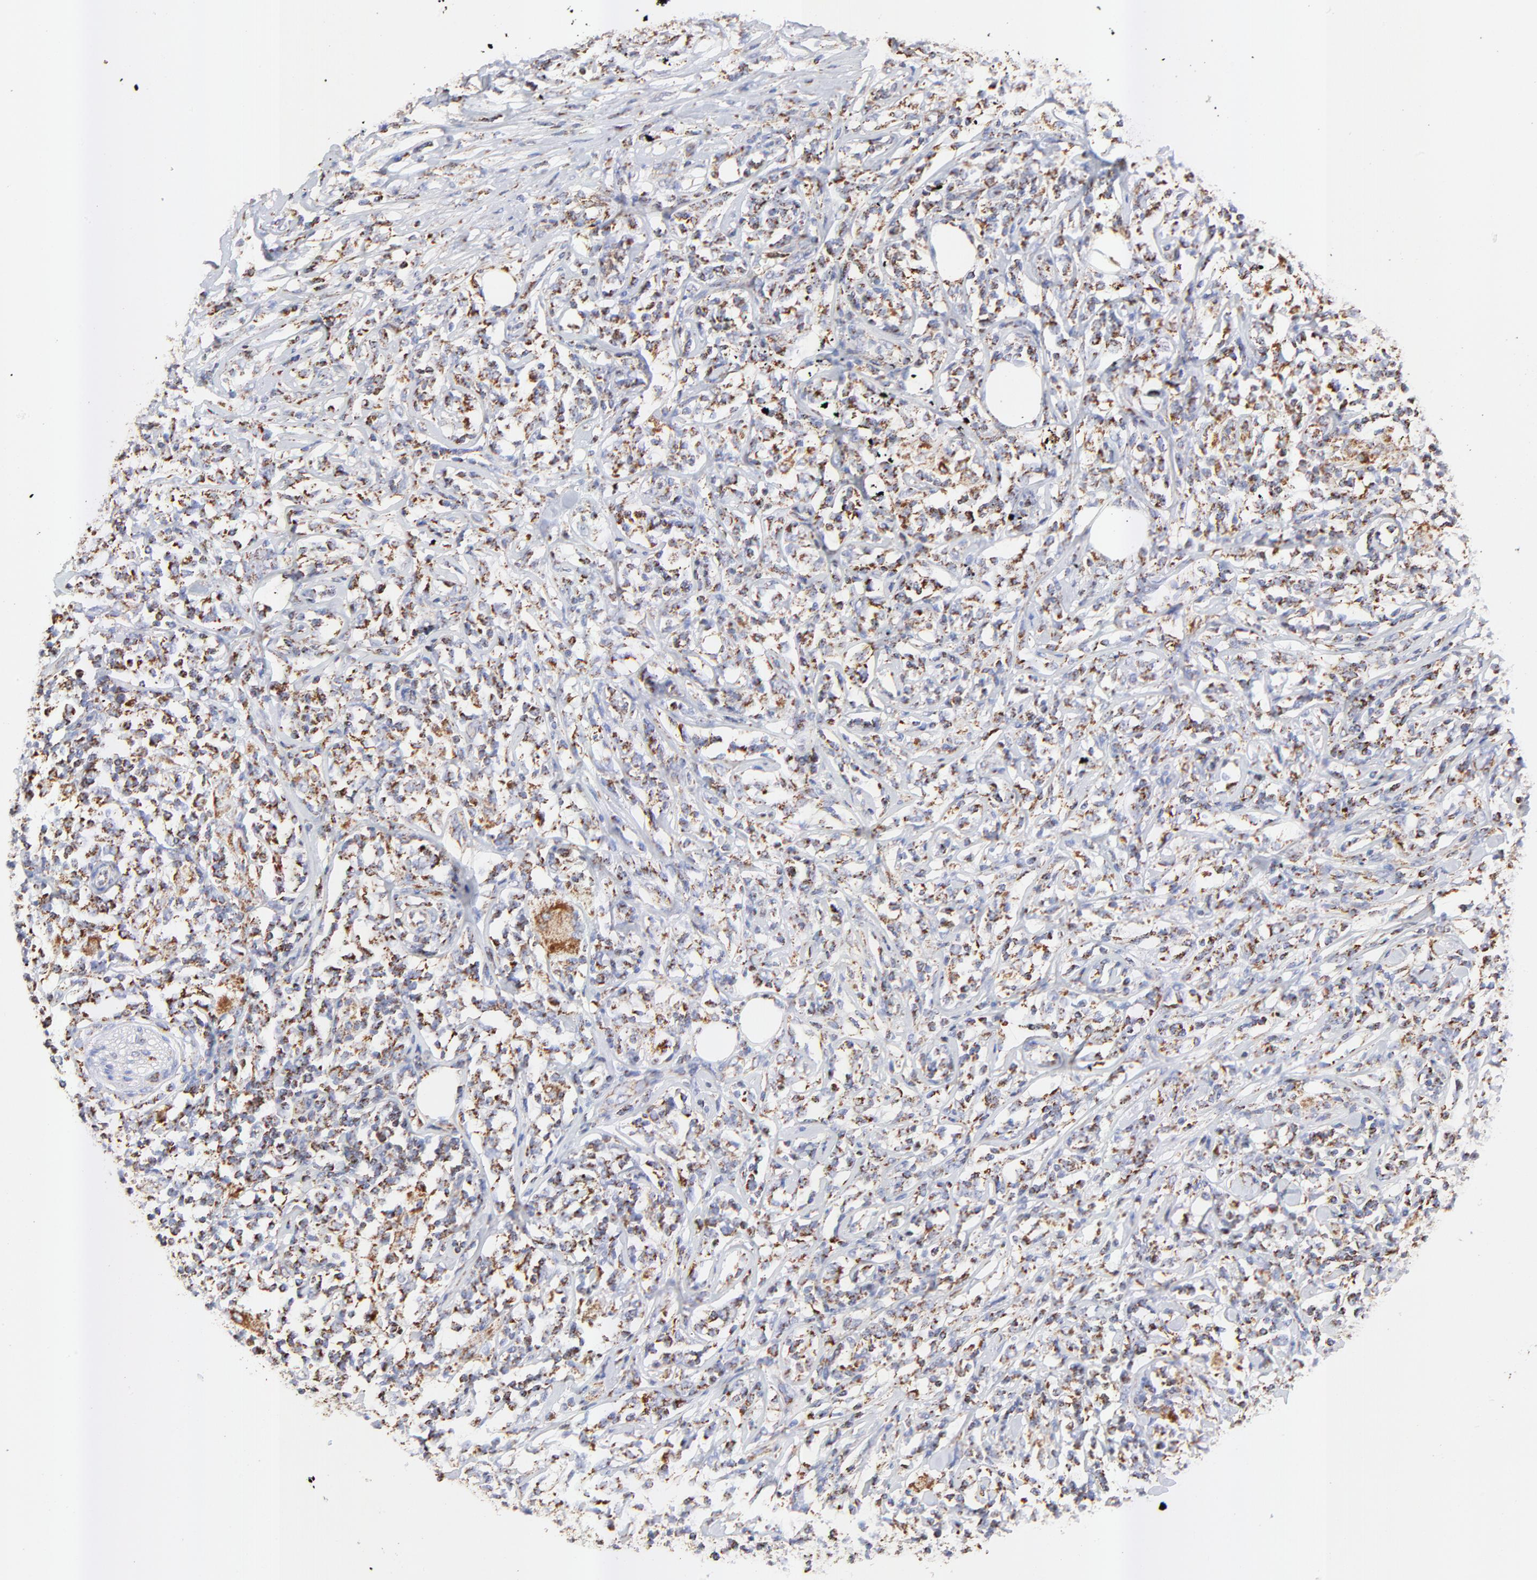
{"staining": {"intensity": "moderate", "quantity": ">75%", "location": "cytoplasmic/membranous"}, "tissue": "lymphoma", "cell_type": "Tumor cells", "image_type": "cancer", "snomed": [{"axis": "morphology", "description": "Malignant lymphoma, non-Hodgkin's type, High grade"}, {"axis": "topography", "description": "Lymph node"}], "caption": "Immunohistochemical staining of malignant lymphoma, non-Hodgkin's type (high-grade) reveals medium levels of moderate cytoplasmic/membranous protein expression in approximately >75% of tumor cells. (Stains: DAB in brown, nuclei in blue, Microscopy: brightfield microscopy at high magnification).", "gene": "COX4I1", "patient": {"sex": "female", "age": 84}}